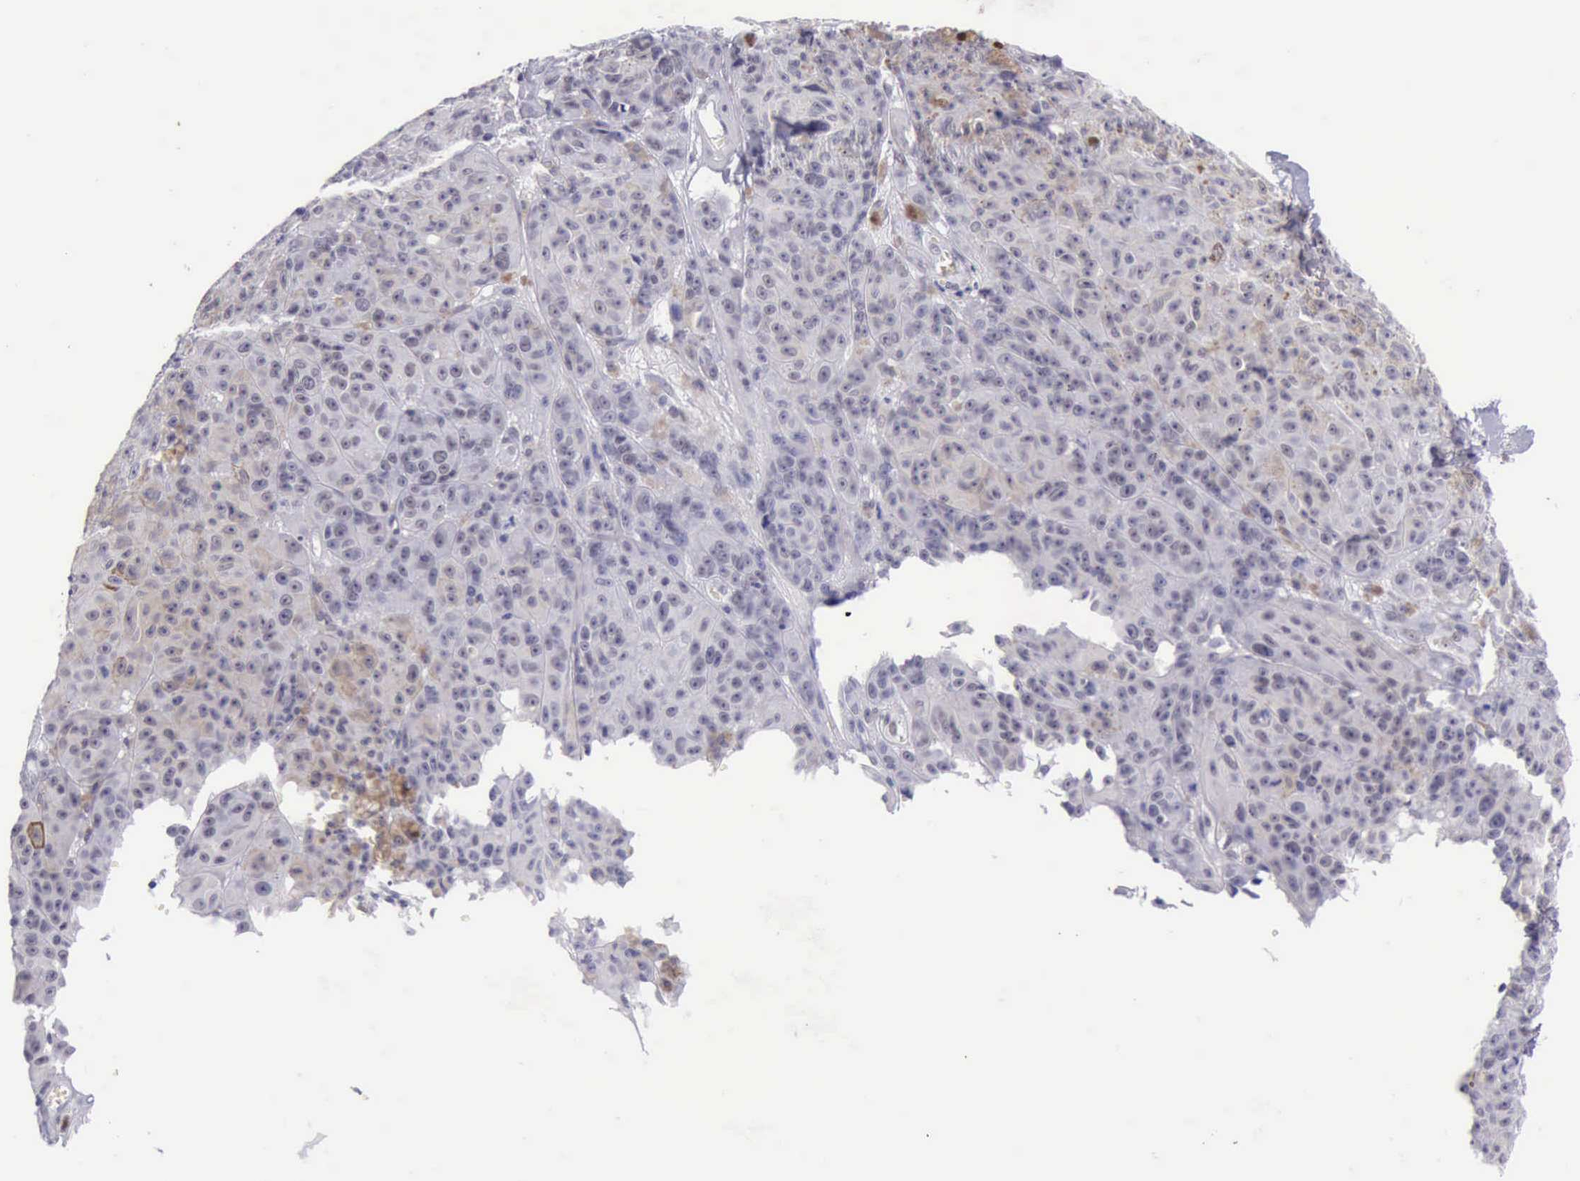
{"staining": {"intensity": "negative", "quantity": "none", "location": "none"}, "tissue": "melanoma", "cell_type": "Tumor cells", "image_type": "cancer", "snomed": [{"axis": "morphology", "description": "Malignant melanoma, NOS"}, {"axis": "topography", "description": "Skin"}], "caption": "An immunohistochemistry micrograph of melanoma is shown. There is no staining in tumor cells of melanoma. (Brightfield microscopy of DAB immunohistochemistry at high magnification).", "gene": "EP300", "patient": {"sex": "male", "age": 64}}